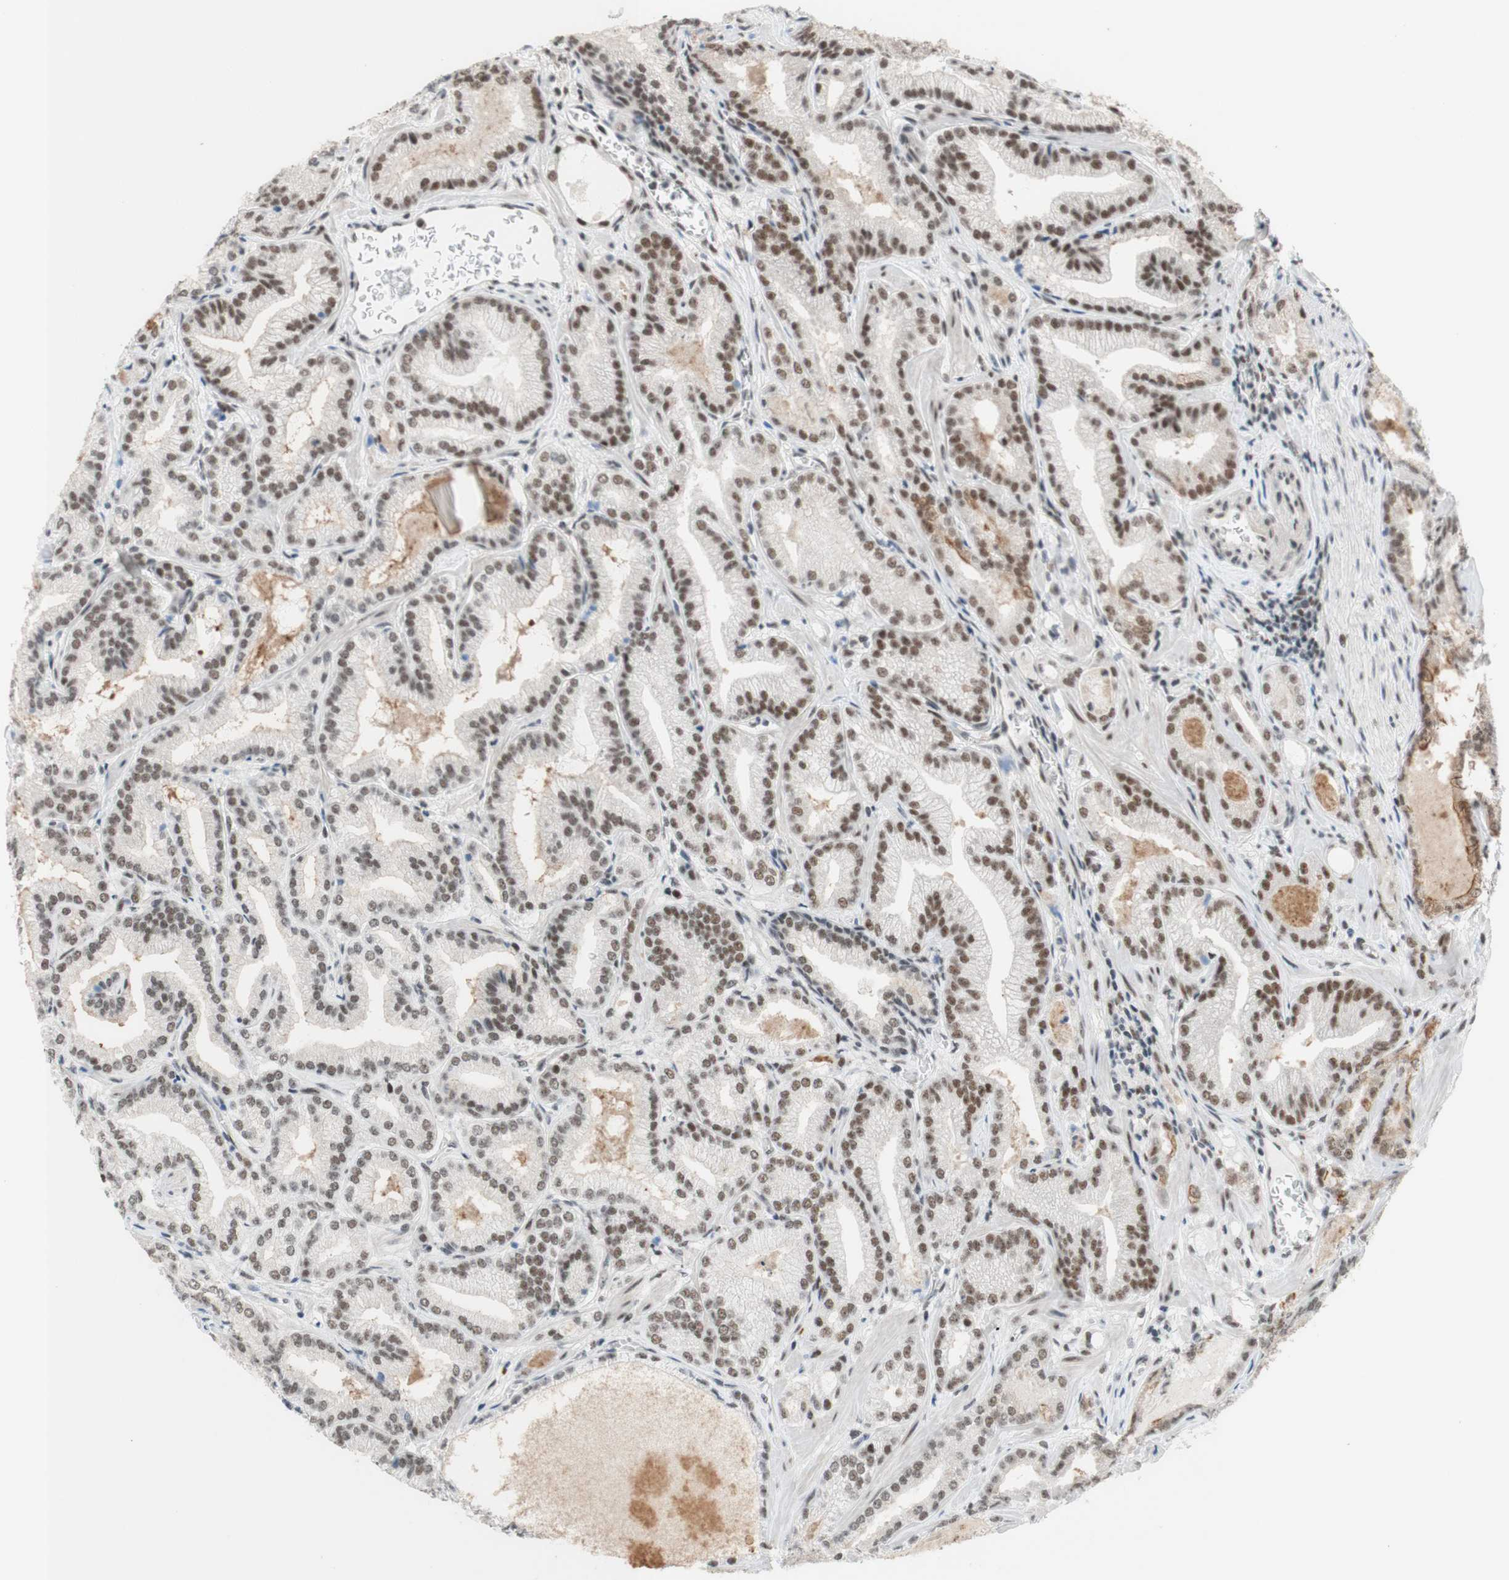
{"staining": {"intensity": "moderate", "quantity": "25%-75%", "location": "nuclear"}, "tissue": "prostate cancer", "cell_type": "Tumor cells", "image_type": "cancer", "snomed": [{"axis": "morphology", "description": "Adenocarcinoma, Low grade"}, {"axis": "topography", "description": "Prostate"}], "caption": "Tumor cells demonstrate medium levels of moderate nuclear positivity in about 25%-75% of cells in prostate cancer.", "gene": "PRPF19", "patient": {"sex": "male", "age": 59}}